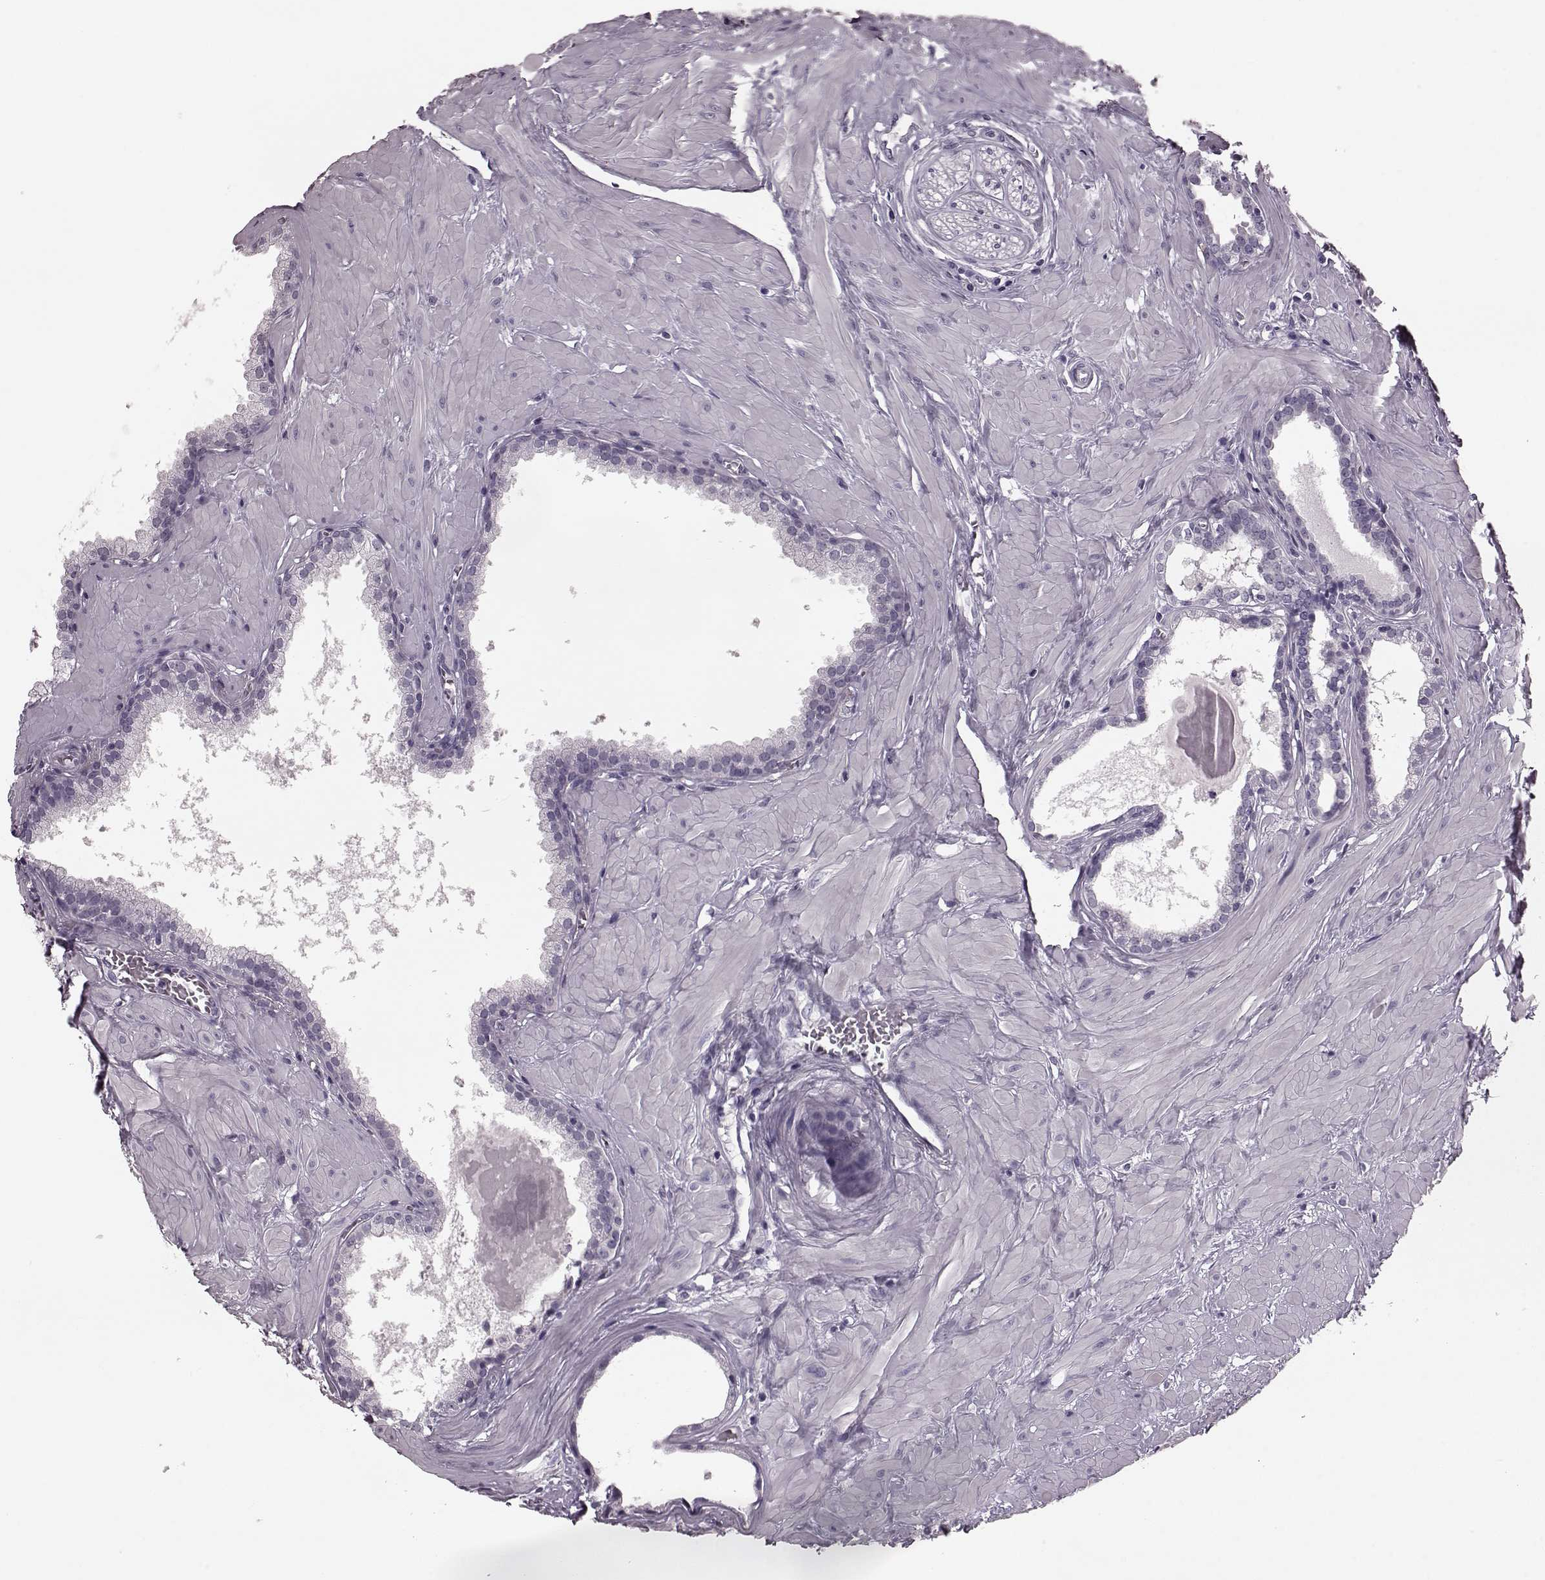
{"staining": {"intensity": "negative", "quantity": "none", "location": "none"}, "tissue": "prostate", "cell_type": "Glandular cells", "image_type": "normal", "snomed": [{"axis": "morphology", "description": "Normal tissue, NOS"}, {"axis": "topography", "description": "Prostate"}], "caption": "Normal prostate was stained to show a protein in brown. There is no significant expression in glandular cells.", "gene": "CST7", "patient": {"sex": "male", "age": 48}}